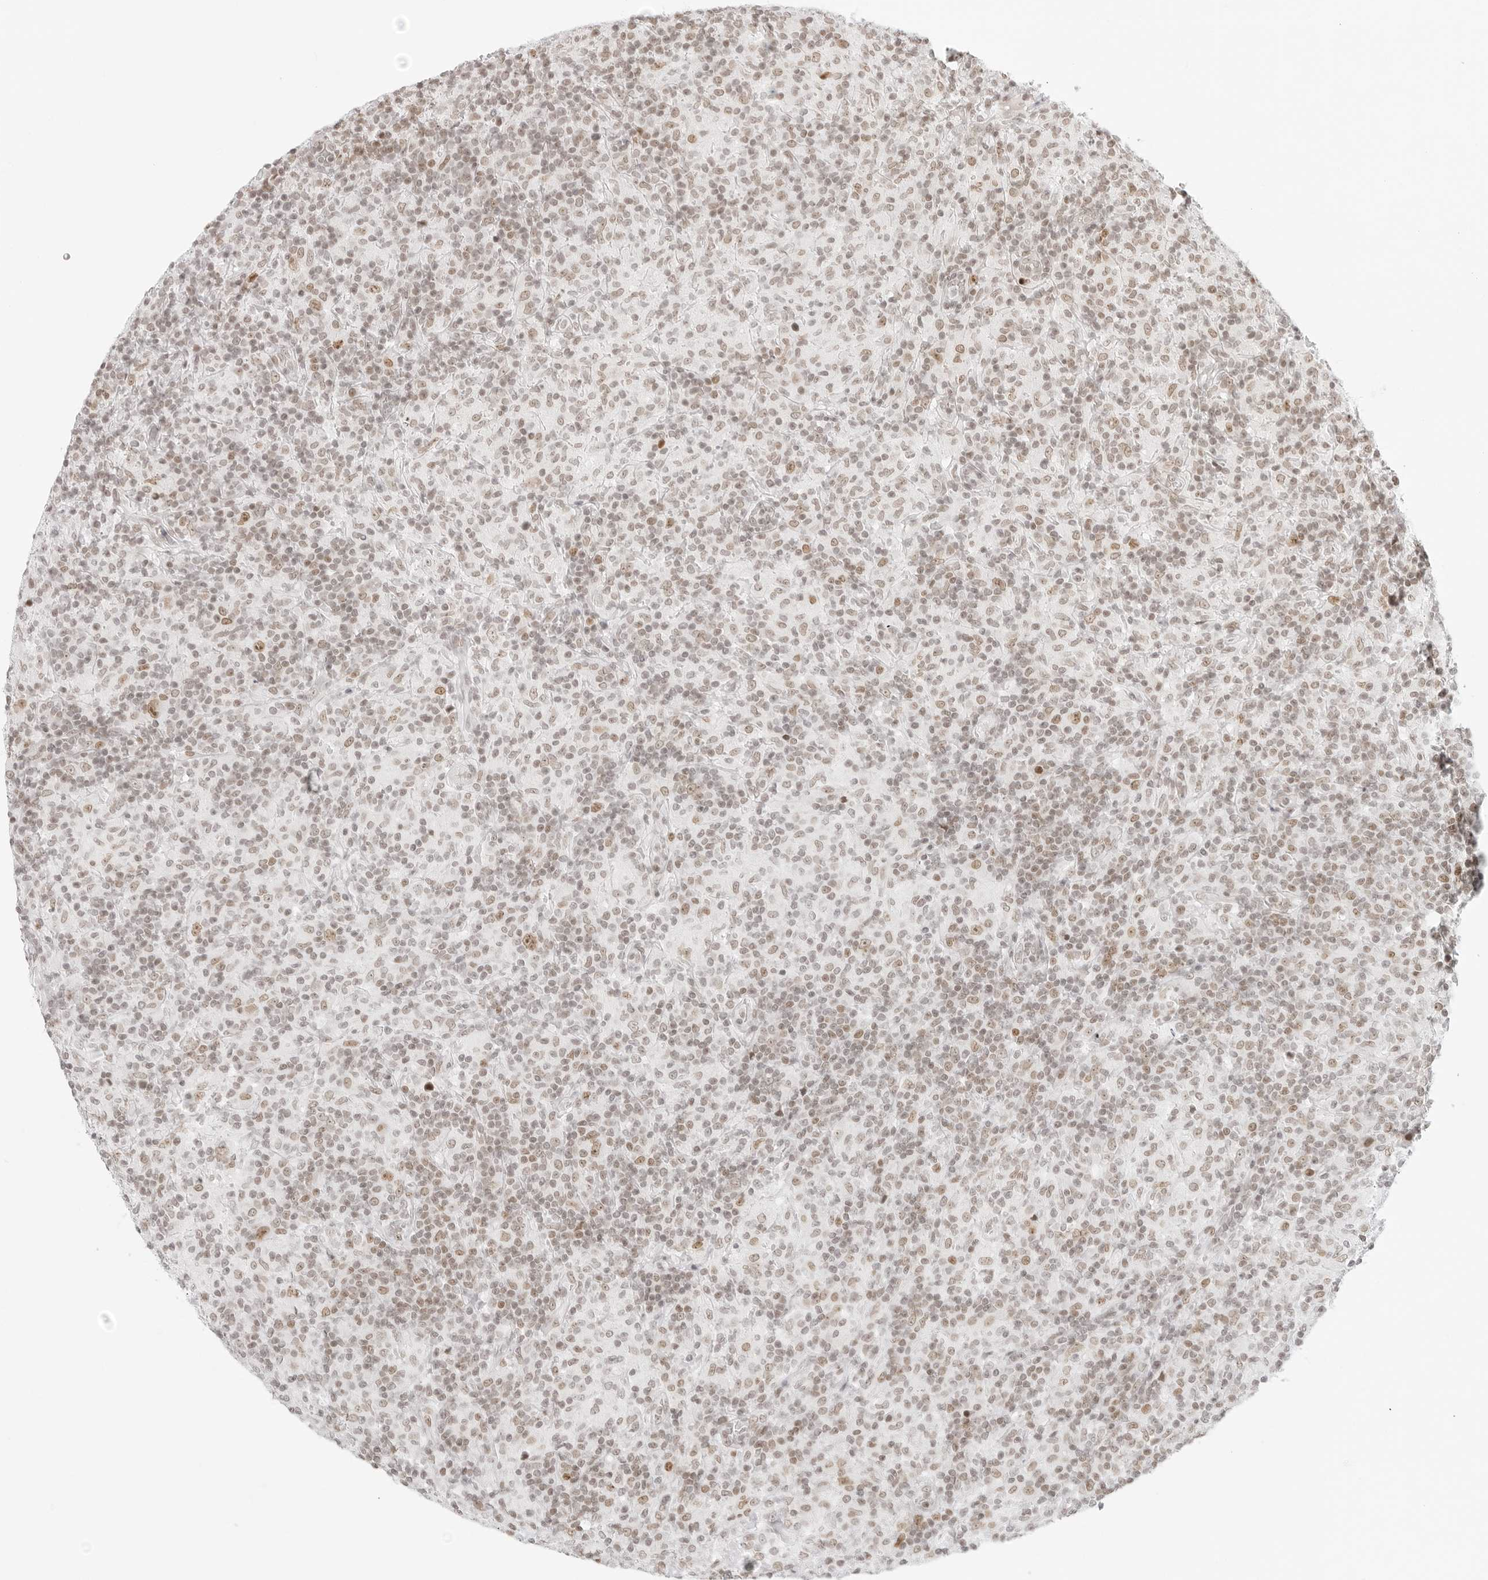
{"staining": {"intensity": "moderate", "quantity": ">75%", "location": "nuclear"}, "tissue": "lymphoma", "cell_type": "Tumor cells", "image_type": "cancer", "snomed": [{"axis": "morphology", "description": "Hodgkin's disease, NOS"}, {"axis": "topography", "description": "Lymph node"}], "caption": "Brown immunohistochemical staining in human Hodgkin's disease displays moderate nuclear positivity in approximately >75% of tumor cells.", "gene": "RCC1", "patient": {"sex": "male", "age": 70}}